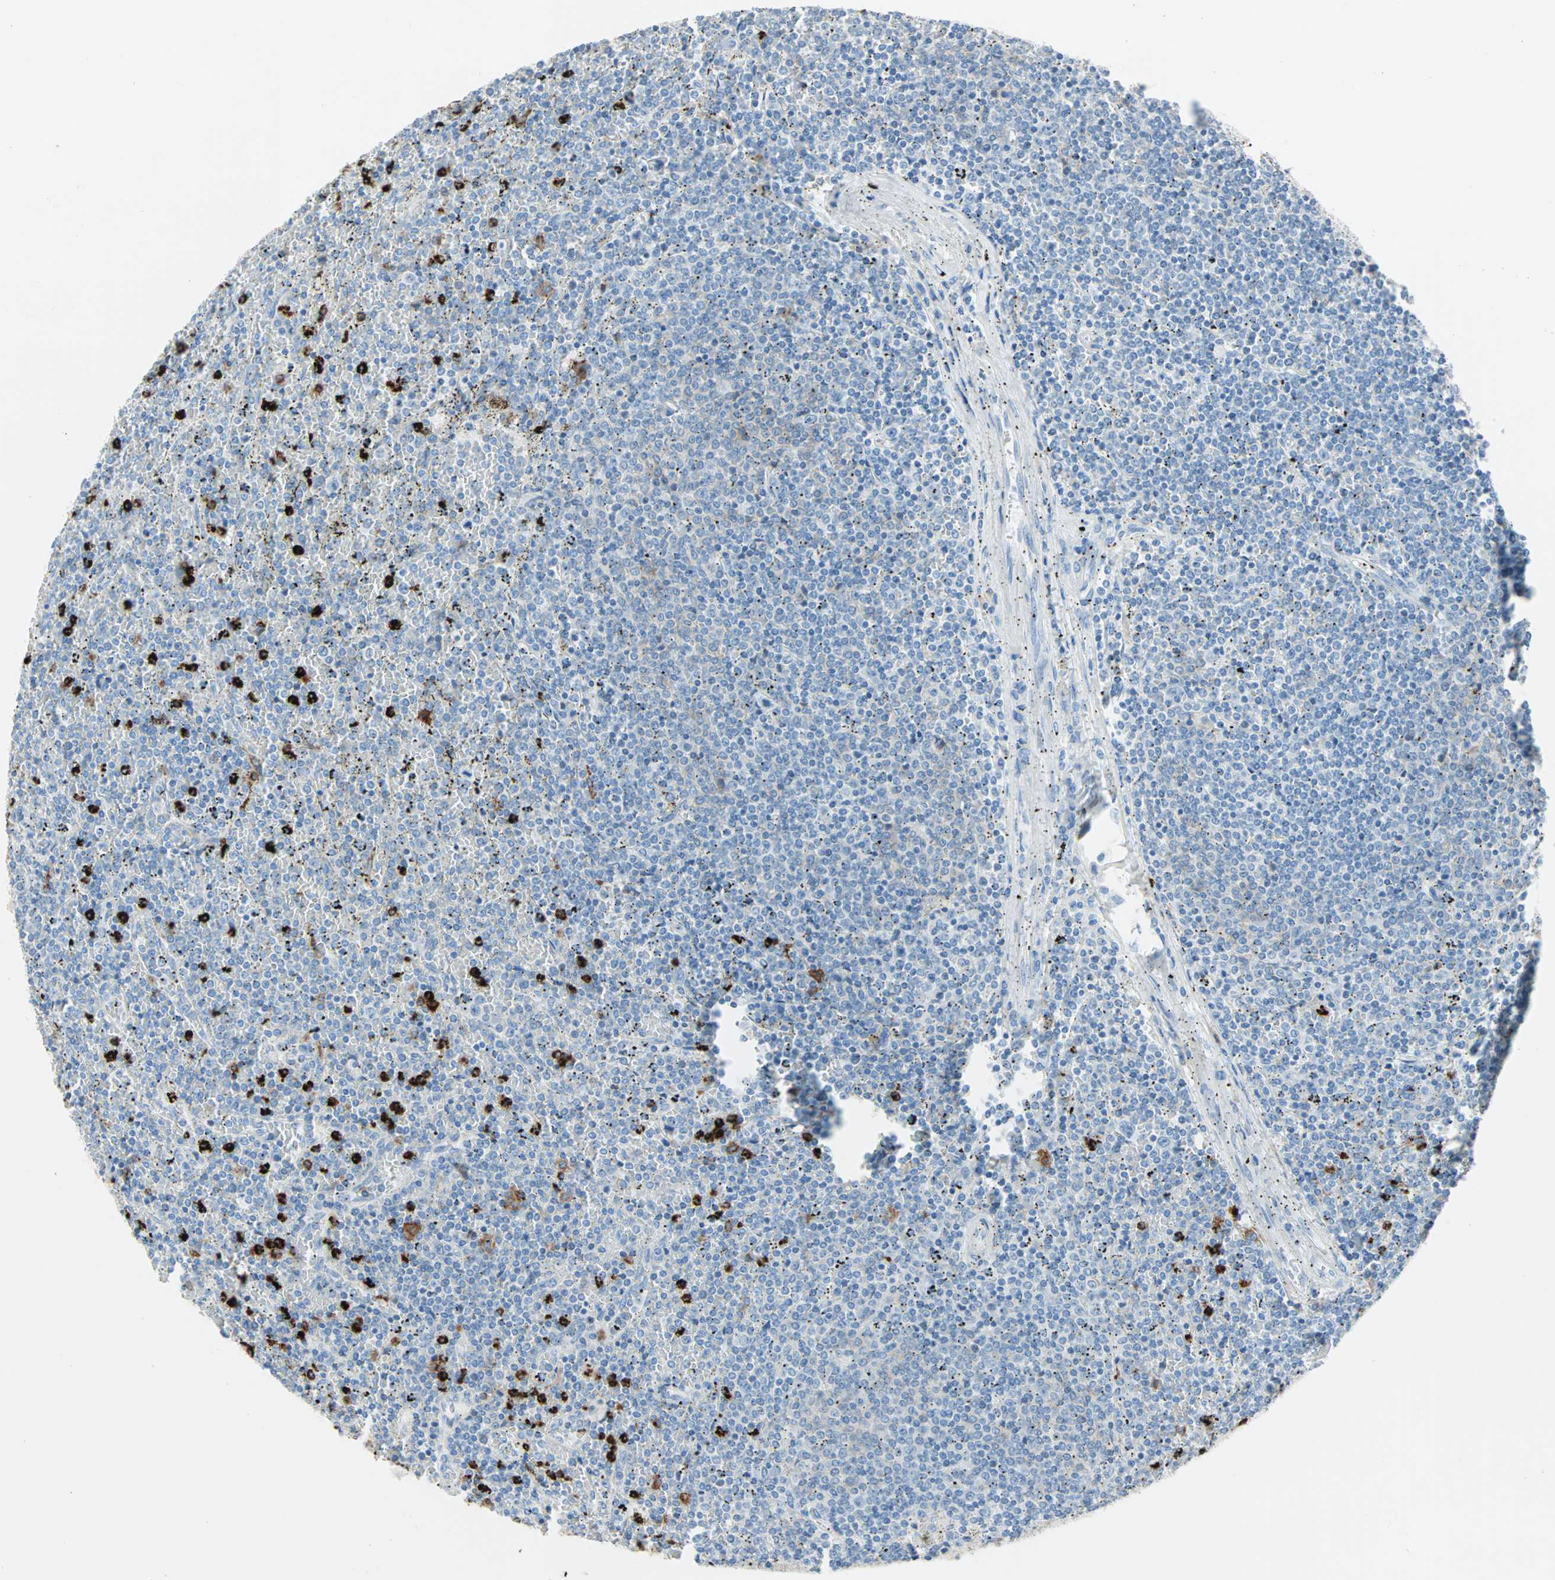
{"staining": {"intensity": "negative", "quantity": "none", "location": "none"}, "tissue": "lymphoma", "cell_type": "Tumor cells", "image_type": "cancer", "snomed": [{"axis": "morphology", "description": "Malignant lymphoma, non-Hodgkin's type, Low grade"}, {"axis": "topography", "description": "Spleen"}], "caption": "Immunohistochemistry of human low-grade malignant lymphoma, non-Hodgkin's type displays no staining in tumor cells.", "gene": "CLEC4A", "patient": {"sex": "female", "age": 77}}